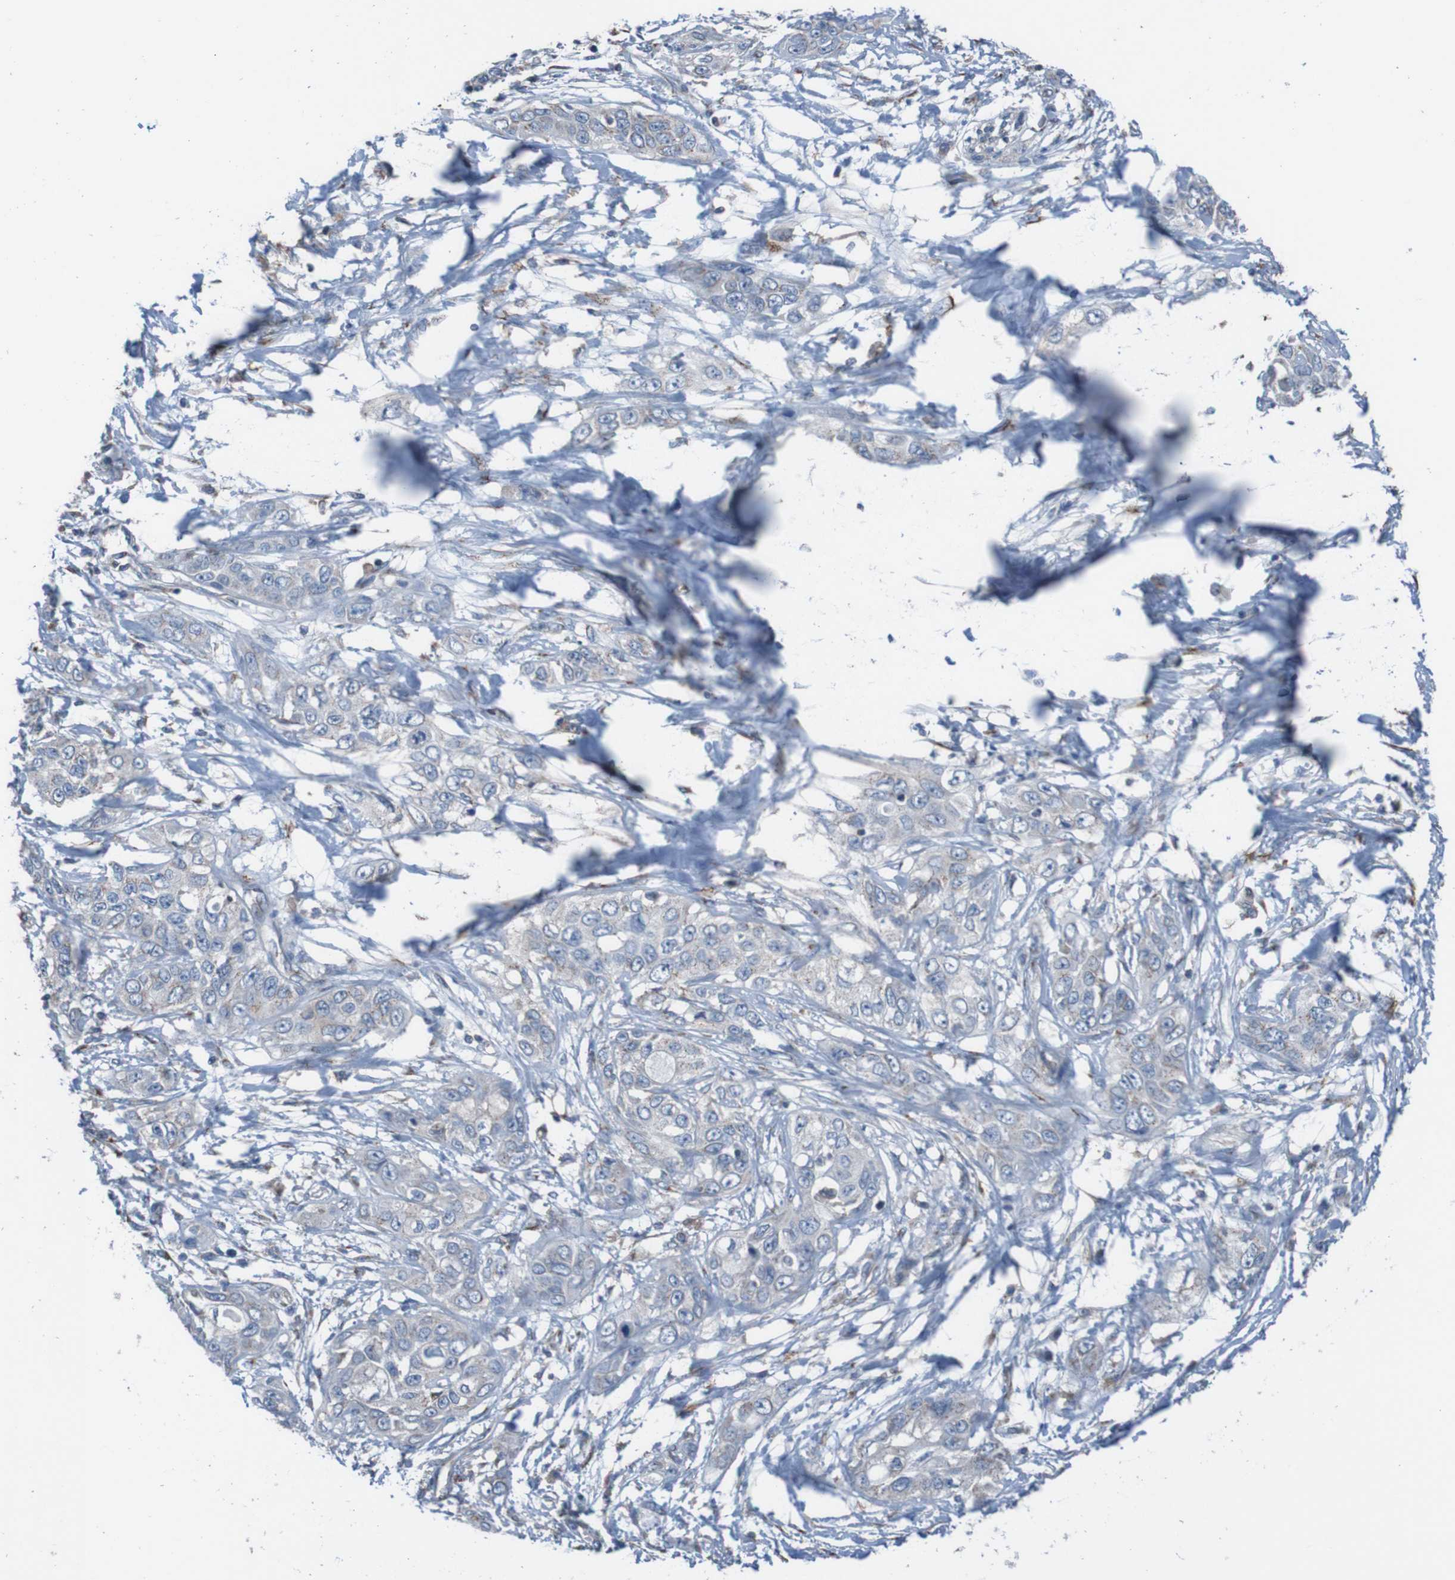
{"staining": {"intensity": "negative", "quantity": "none", "location": "none"}, "tissue": "pancreatic cancer", "cell_type": "Tumor cells", "image_type": "cancer", "snomed": [{"axis": "morphology", "description": "Adenocarcinoma, NOS"}, {"axis": "topography", "description": "Pancreas"}], "caption": "The micrograph shows no significant expression in tumor cells of adenocarcinoma (pancreatic).", "gene": "MINAR1", "patient": {"sex": "female", "age": 70}}